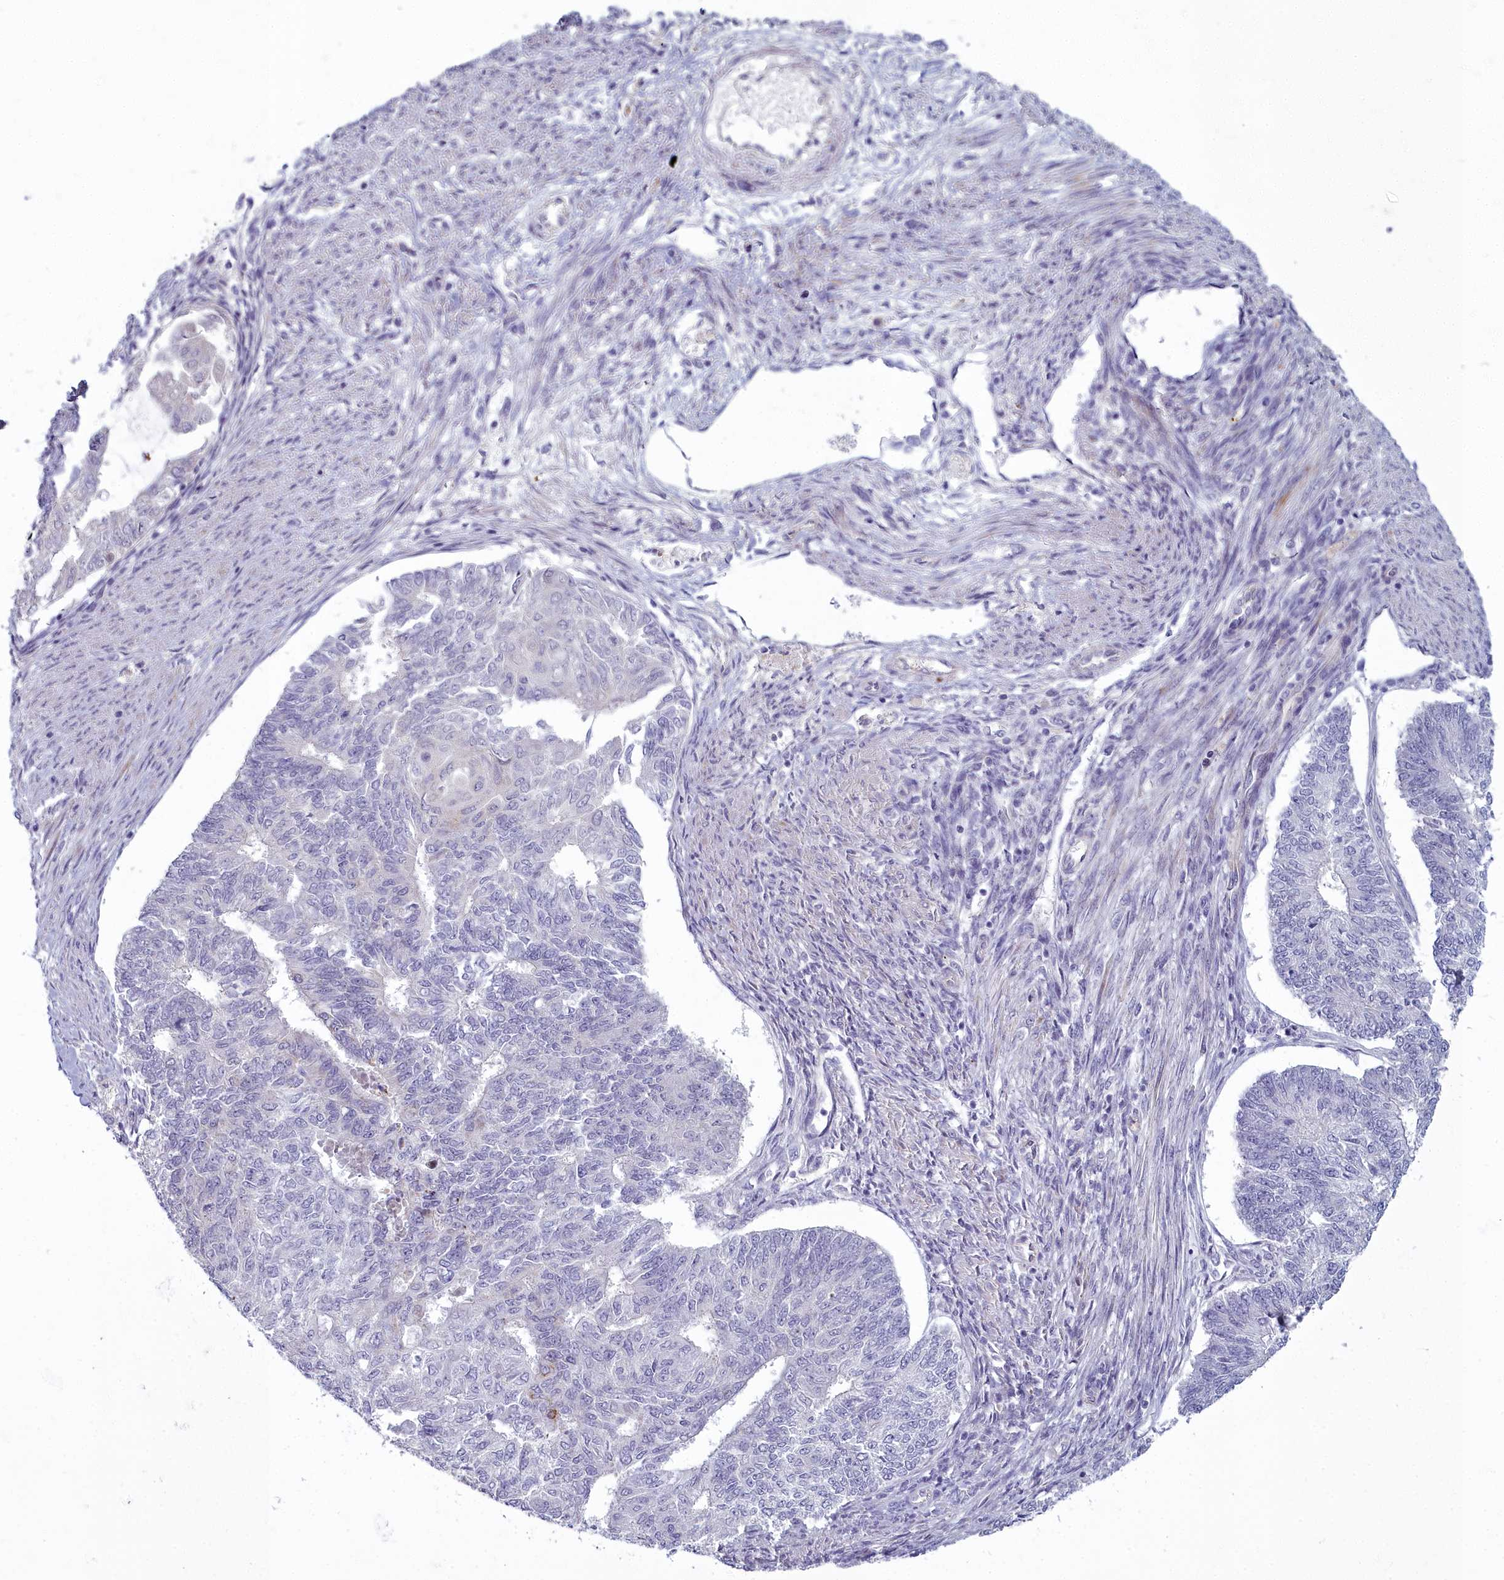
{"staining": {"intensity": "negative", "quantity": "none", "location": "none"}, "tissue": "endometrial cancer", "cell_type": "Tumor cells", "image_type": "cancer", "snomed": [{"axis": "morphology", "description": "Adenocarcinoma, NOS"}, {"axis": "topography", "description": "Endometrium"}], "caption": "Immunohistochemical staining of endometrial adenocarcinoma exhibits no significant positivity in tumor cells.", "gene": "ARL15", "patient": {"sex": "female", "age": 32}}